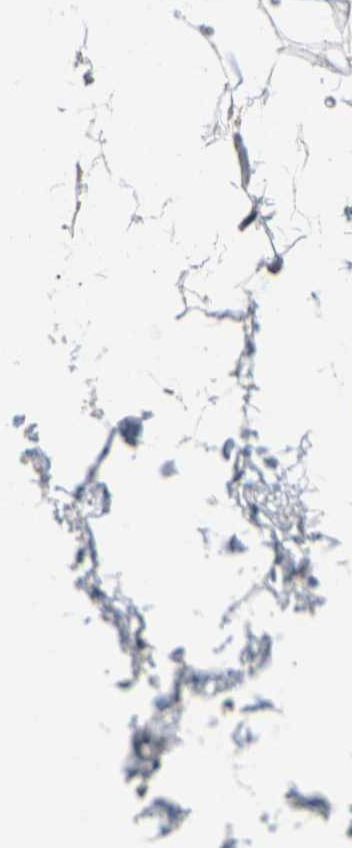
{"staining": {"intensity": "negative", "quantity": "none", "location": "none"}, "tissue": "adipose tissue", "cell_type": "Adipocytes", "image_type": "normal", "snomed": [{"axis": "morphology", "description": "Normal tissue, NOS"}, {"axis": "topography", "description": "Breast"}, {"axis": "topography", "description": "Soft tissue"}], "caption": "A micrograph of adipose tissue stained for a protein exhibits no brown staining in adipocytes. Brightfield microscopy of immunohistochemistry stained with DAB (3,3'-diaminobenzidine) (brown) and hematoxylin (blue), captured at high magnification.", "gene": "SHISAL2B", "patient": {"sex": "female", "age": 75}}